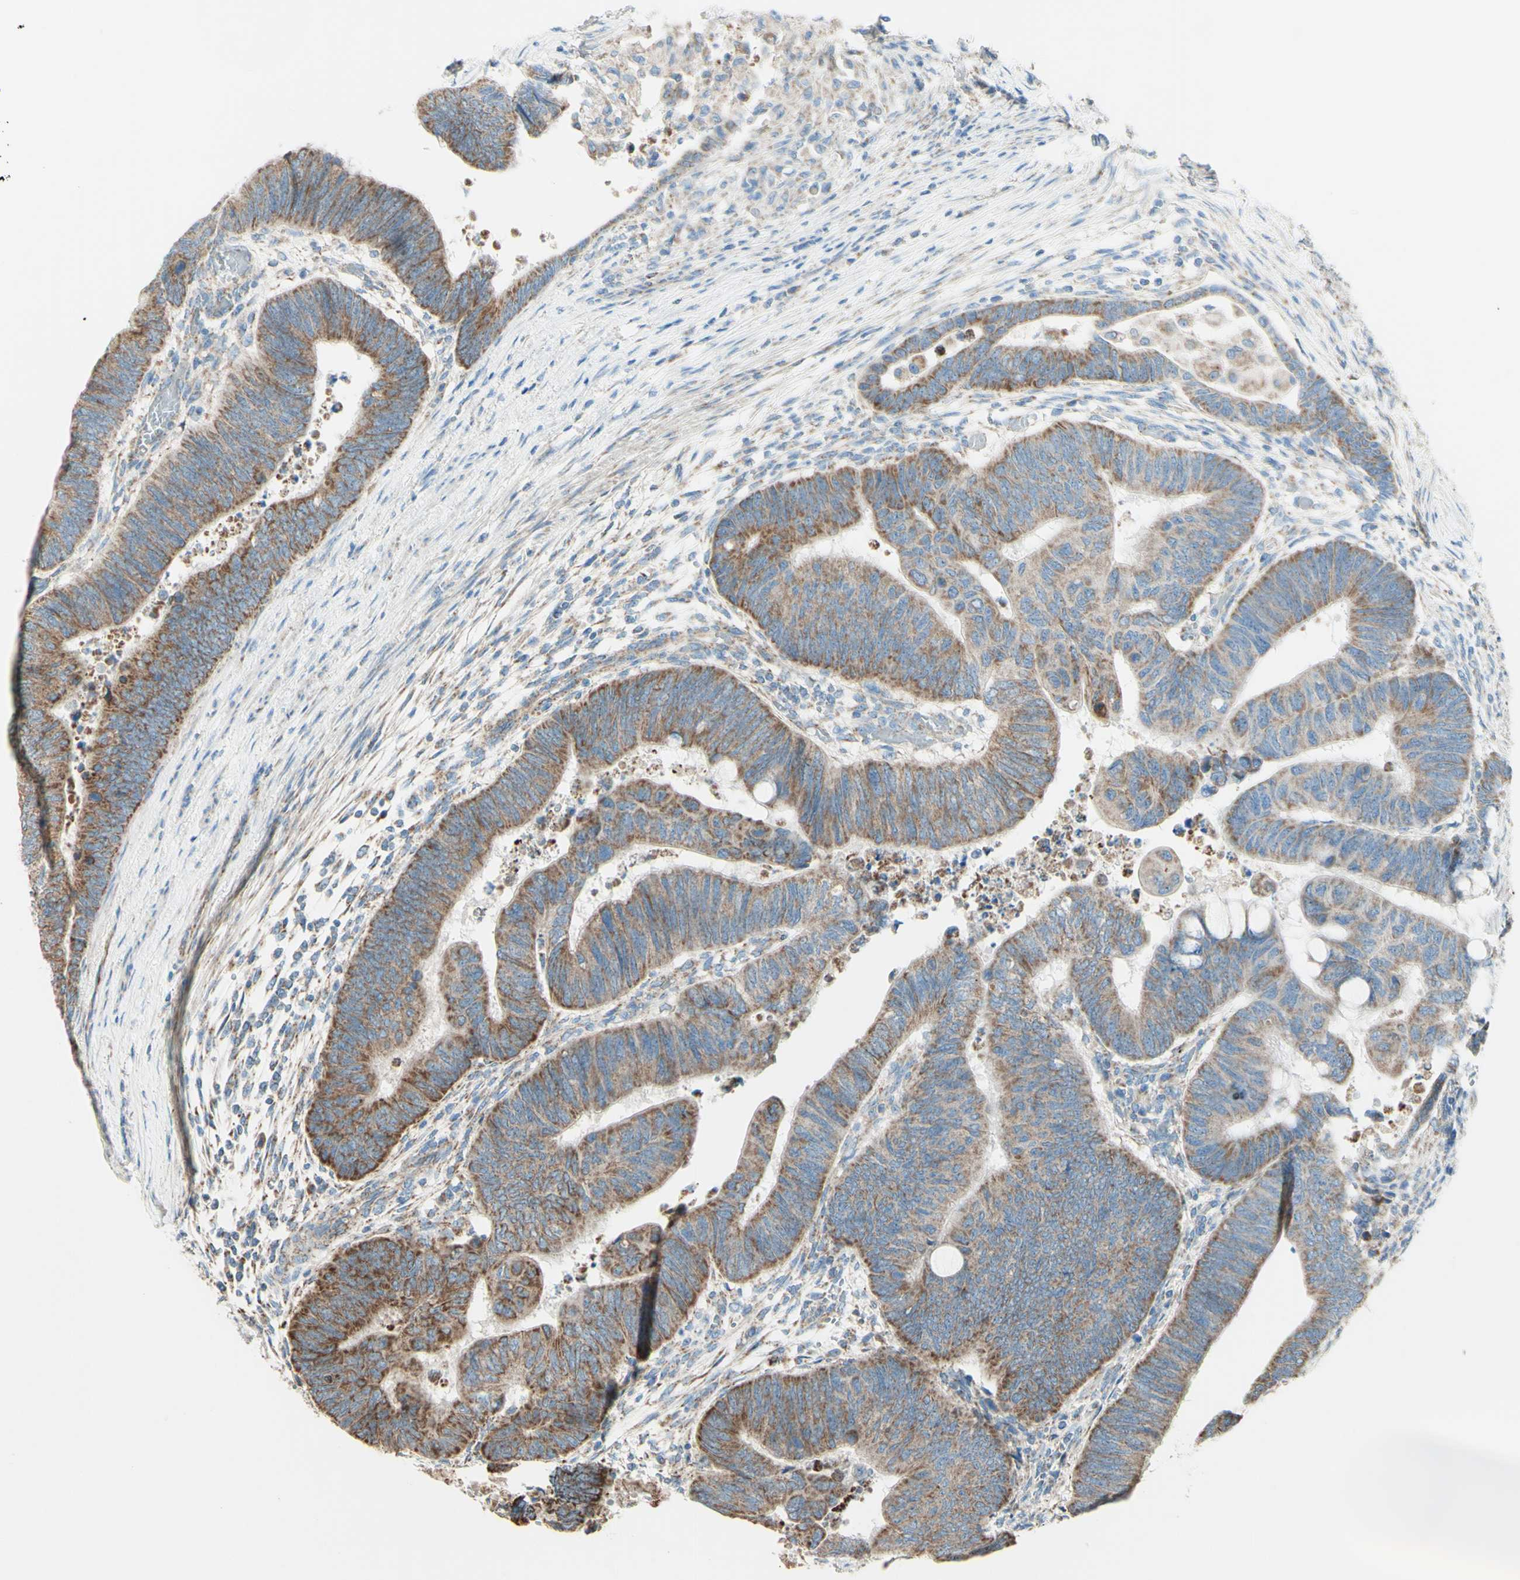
{"staining": {"intensity": "moderate", "quantity": ">75%", "location": "cytoplasmic/membranous"}, "tissue": "colorectal cancer", "cell_type": "Tumor cells", "image_type": "cancer", "snomed": [{"axis": "morphology", "description": "Normal tissue, NOS"}, {"axis": "morphology", "description": "Adenocarcinoma, NOS"}, {"axis": "topography", "description": "Rectum"}, {"axis": "topography", "description": "Peripheral nerve tissue"}], "caption": "Brown immunohistochemical staining in colorectal adenocarcinoma reveals moderate cytoplasmic/membranous expression in approximately >75% of tumor cells. The protein of interest is stained brown, and the nuclei are stained in blue (DAB IHC with brightfield microscopy, high magnification).", "gene": "RHOT1", "patient": {"sex": "male", "age": 92}}